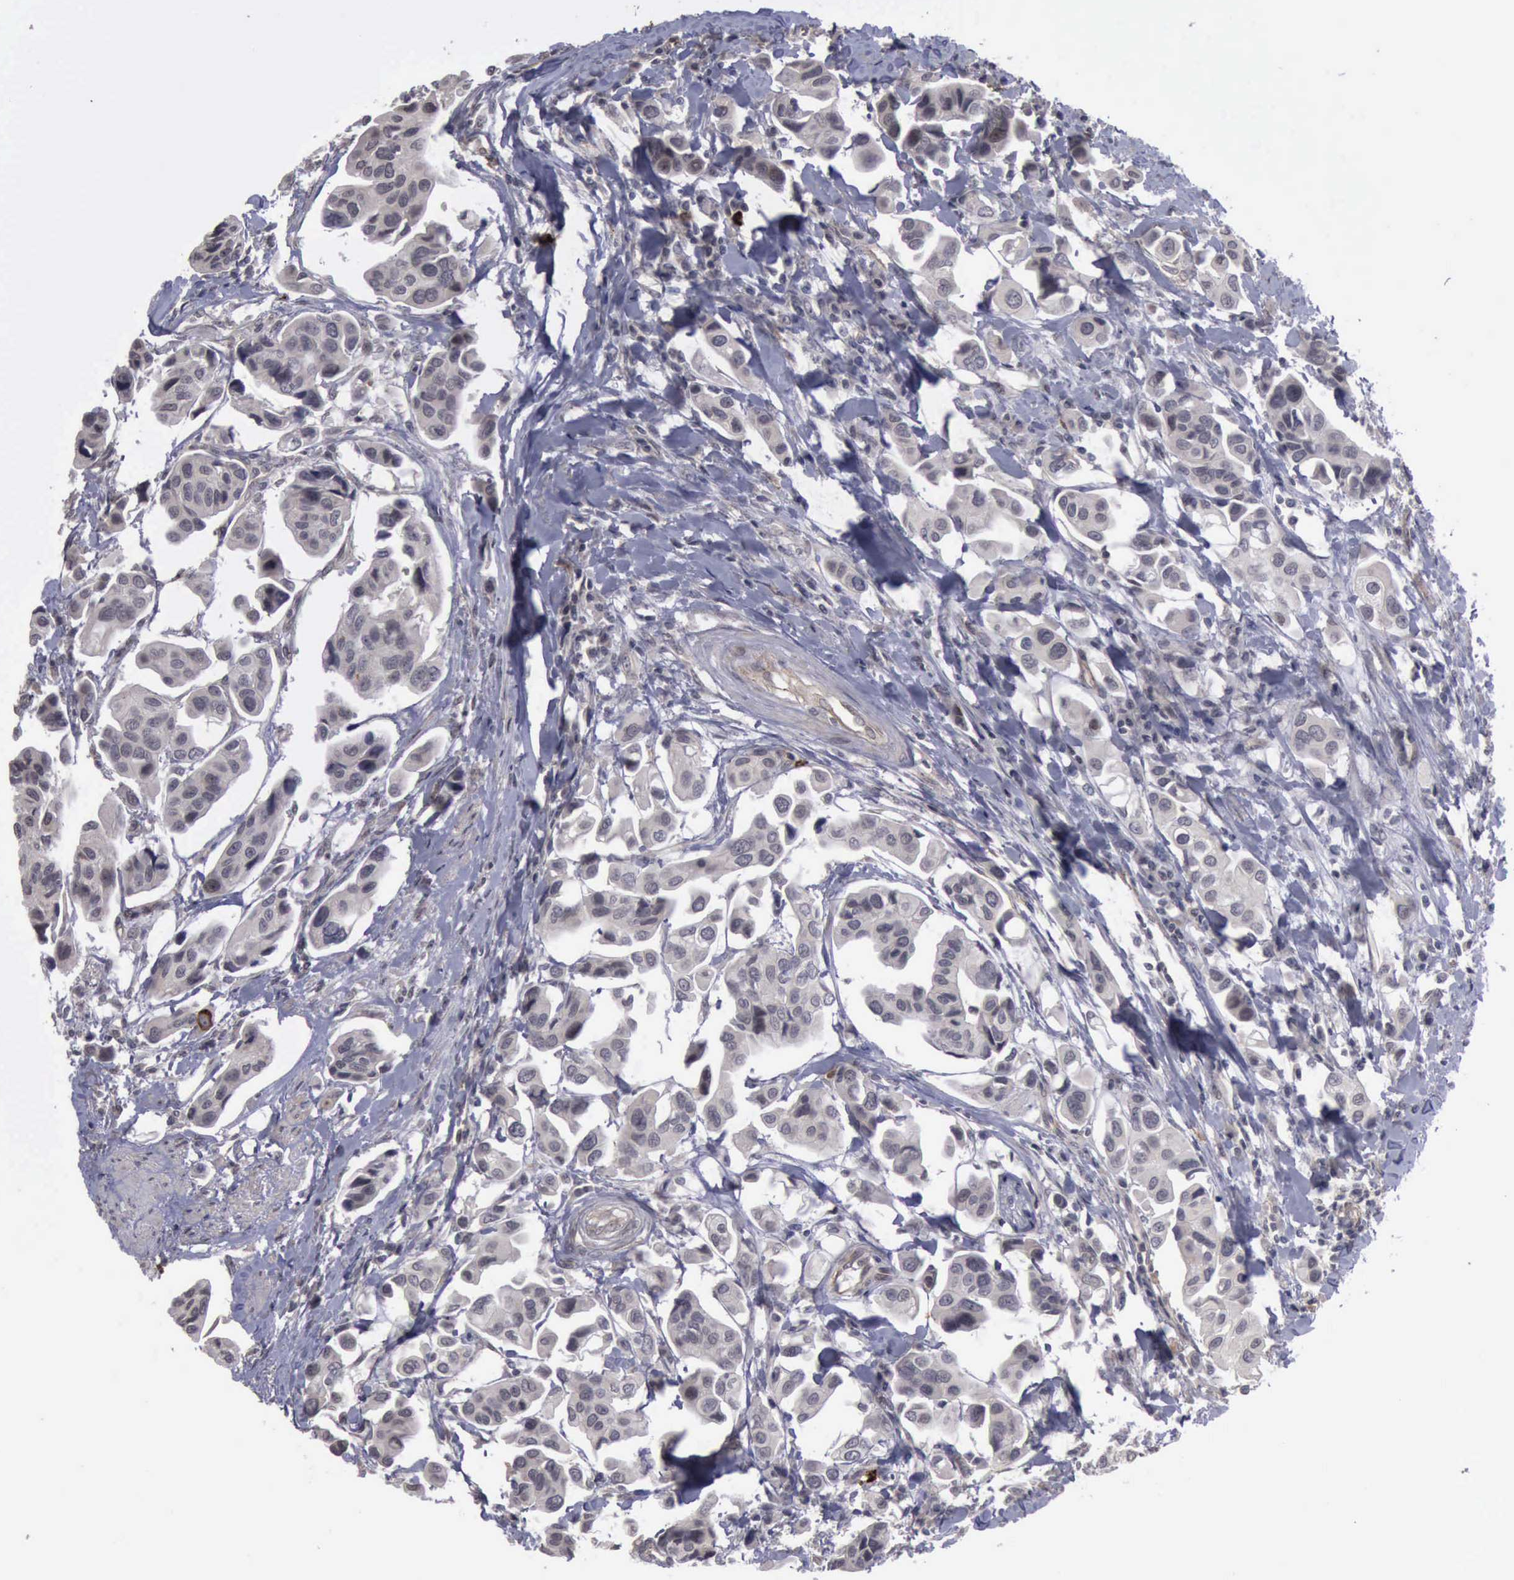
{"staining": {"intensity": "negative", "quantity": "none", "location": "none"}, "tissue": "urothelial cancer", "cell_type": "Tumor cells", "image_type": "cancer", "snomed": [{"axis": "morphology", "description": "Adenocarcinoma, NOS"}, {"axis": "topography", "description": "Urinary bladder"}], "caption": "Protein analysis of adenocarcinoma displays no significant expression in tumor cells.", "gene": "MMP9", "patient": {"sex": "male", "age": 61}}